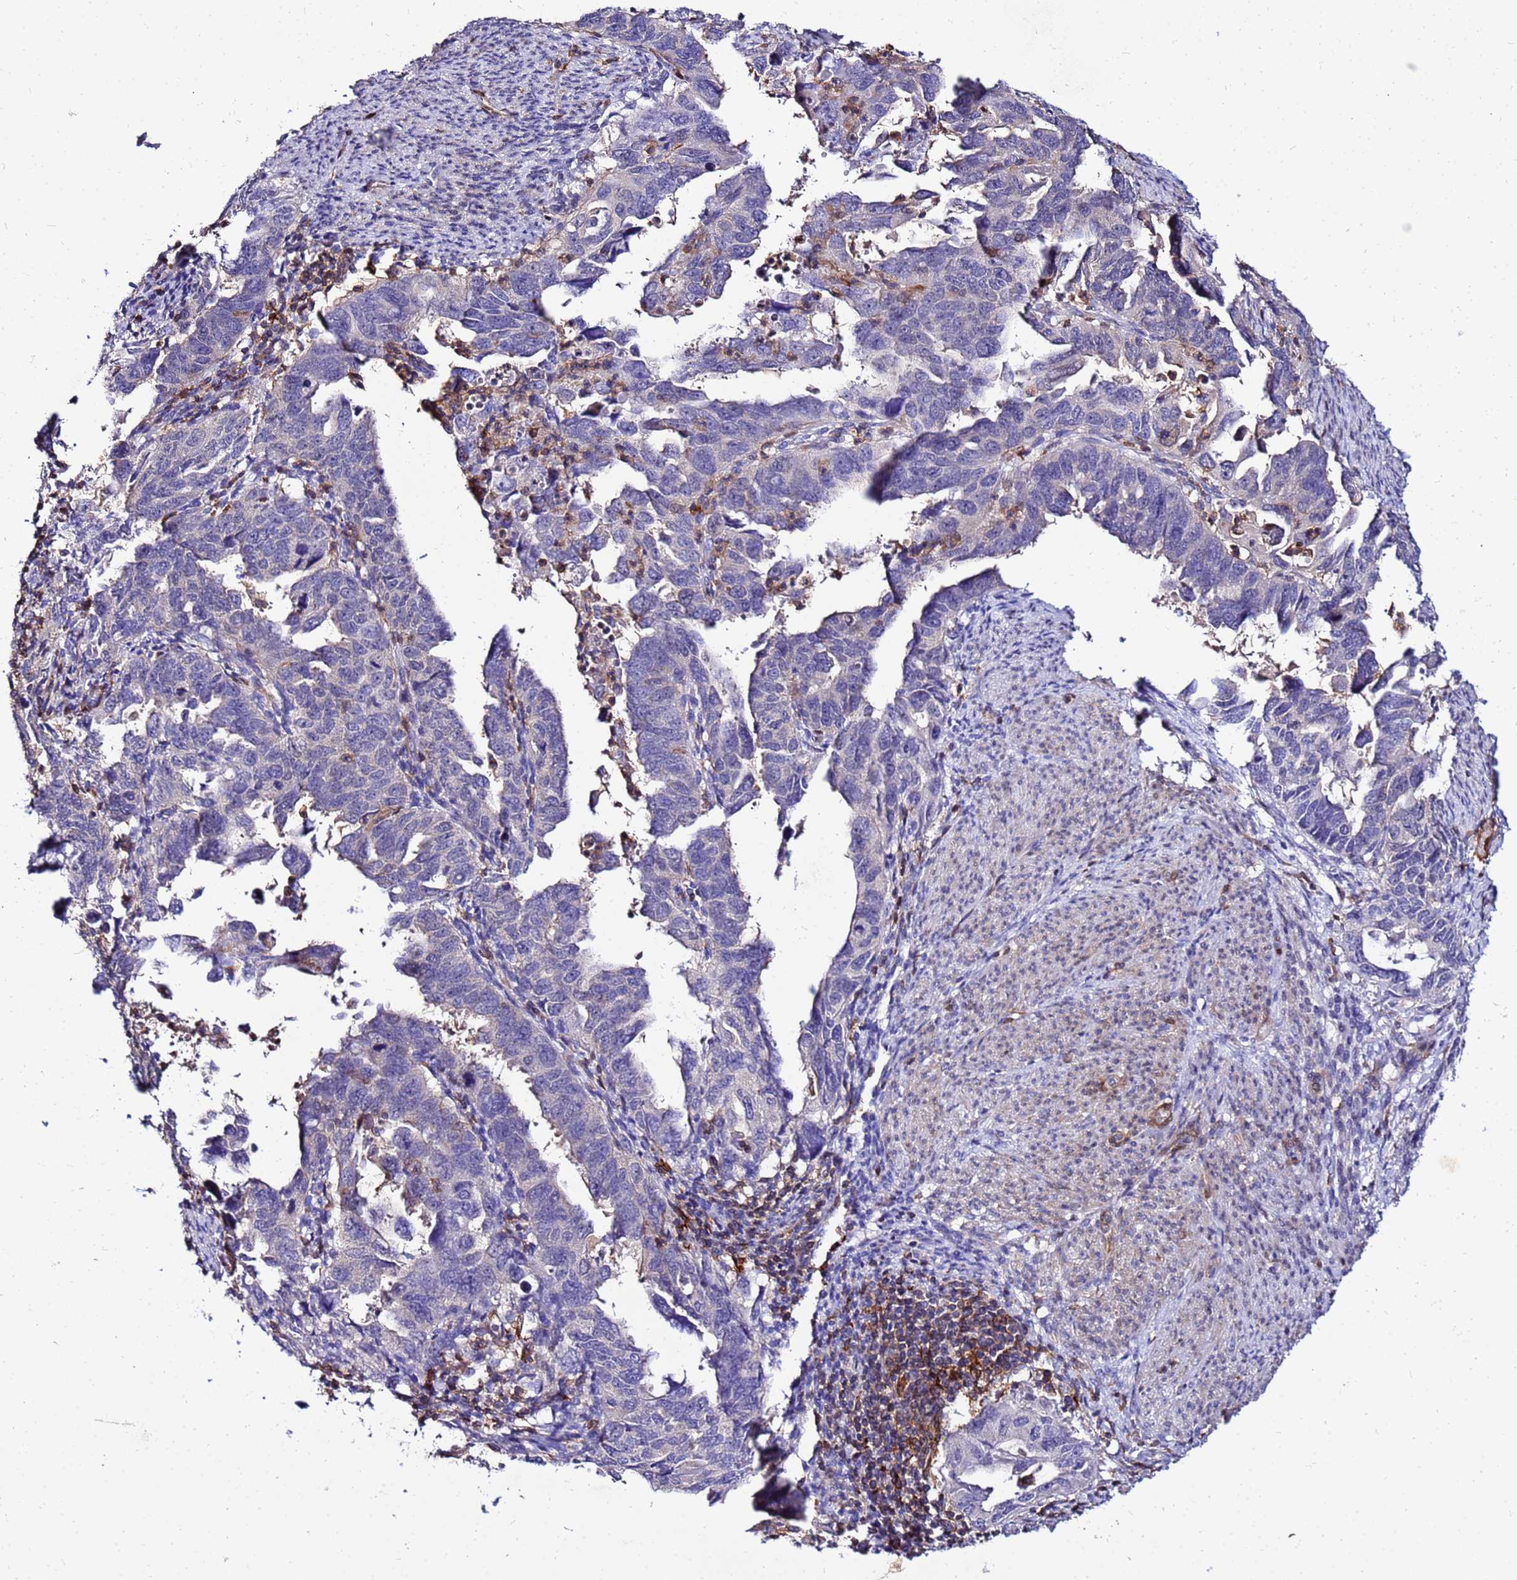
{"staining": {"intensity": "negative", "quantity": "none", "location": "none"}, "tissue": "endometrial cancer", "cell_type": "Tumor cells", "image_type": "cancer", "snomed": [{"axis": "morphology", "description": "Adenocarcinoma, NOS"}, {"axis": "topography", "description": "Endometrium"}], "caption": "Protein analysis of endometrial cancer exhibits no significant expression in tumor cells.", "gene": "DBNDD2", "patient": {"sex": "female", "age": 65}}